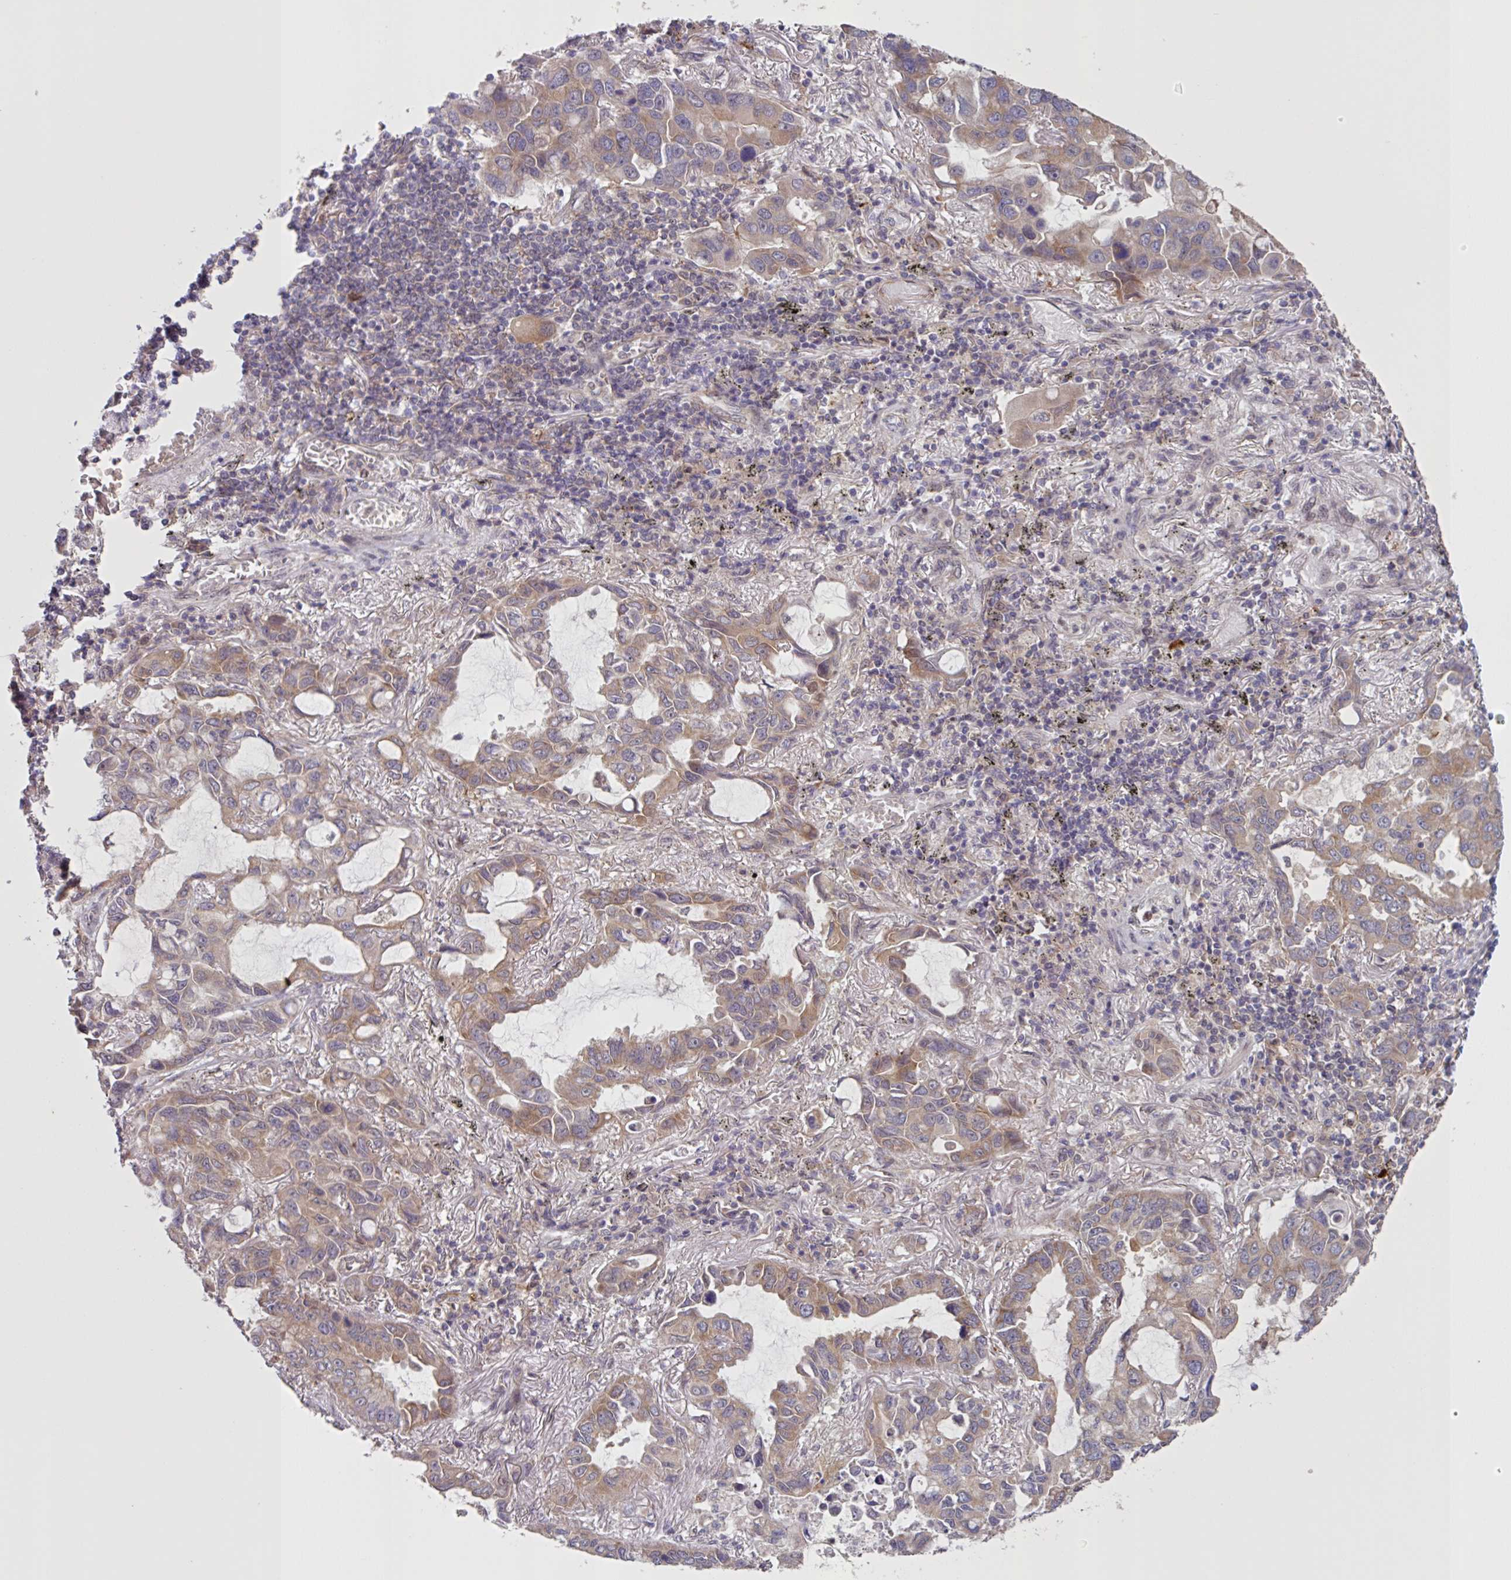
{"staining": {"intensity": "moderate", "quantity": ">75%", "location": "cytoplasmic/membranous"}, "tissue": "lung cancer", "cell_type": "Tumor cells", "image_type": "cancer", "snomed": [{"axis": "morphology", "description": "Adenocarcinoma, NOS"}, {"axis": "topography", "description": "Lung"}], "caption": "An immunohistochemistry histopathology image of tumor tissue is shown. Protein staining in brown highlights moderate cytoplasmic/membranous positivity in lung adenocarcinoma within tumor cells.", "gene": "CAMLG", "patient": {"sex": "male", "age": 64}}